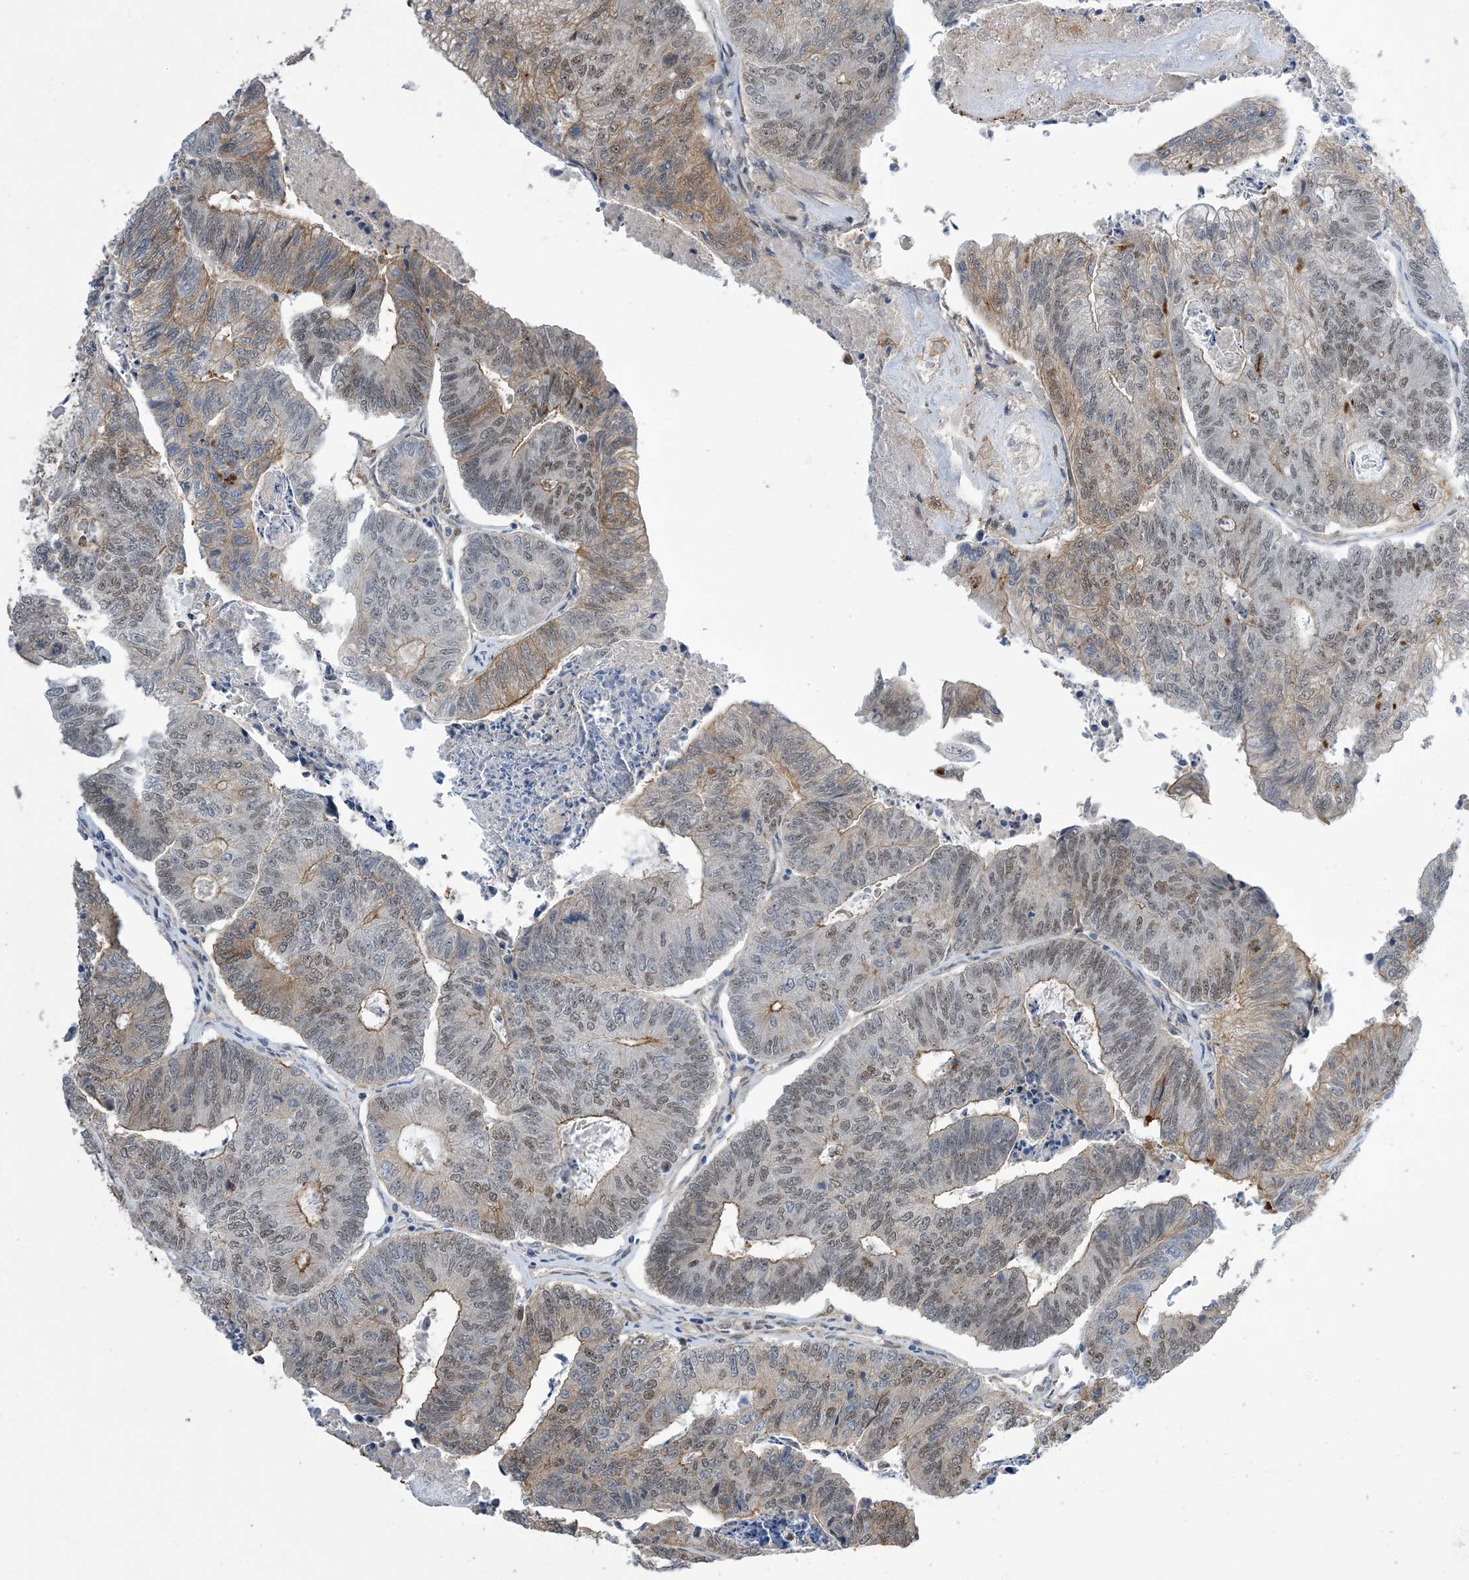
{"staining": {"intensity": "weak", "quantity": "25%-75%", "location": "cytoplasmic/membranous,nuclear"}, "tissue": "colorectal cancer", "cell_type": "Tumor cells", "image_type": "cancer", "snomed": [{"axis": "morphology", "description": "Adenocarcinoma, NOS"}, {"axis": "topography", "description": "Colon"}], "caption": "A low amount of weak cytoplasmic/membranous and nuclear positivity is identified in about 25%-75% of tumor cells in colorectal cancer tissue. The staining was performed using DAB, with brown indicating positive protein expression. Nuclei are stained blue with hematoxylin.", "gene": "ZNF8", "patient": {"sex": "female", "age": 67}}